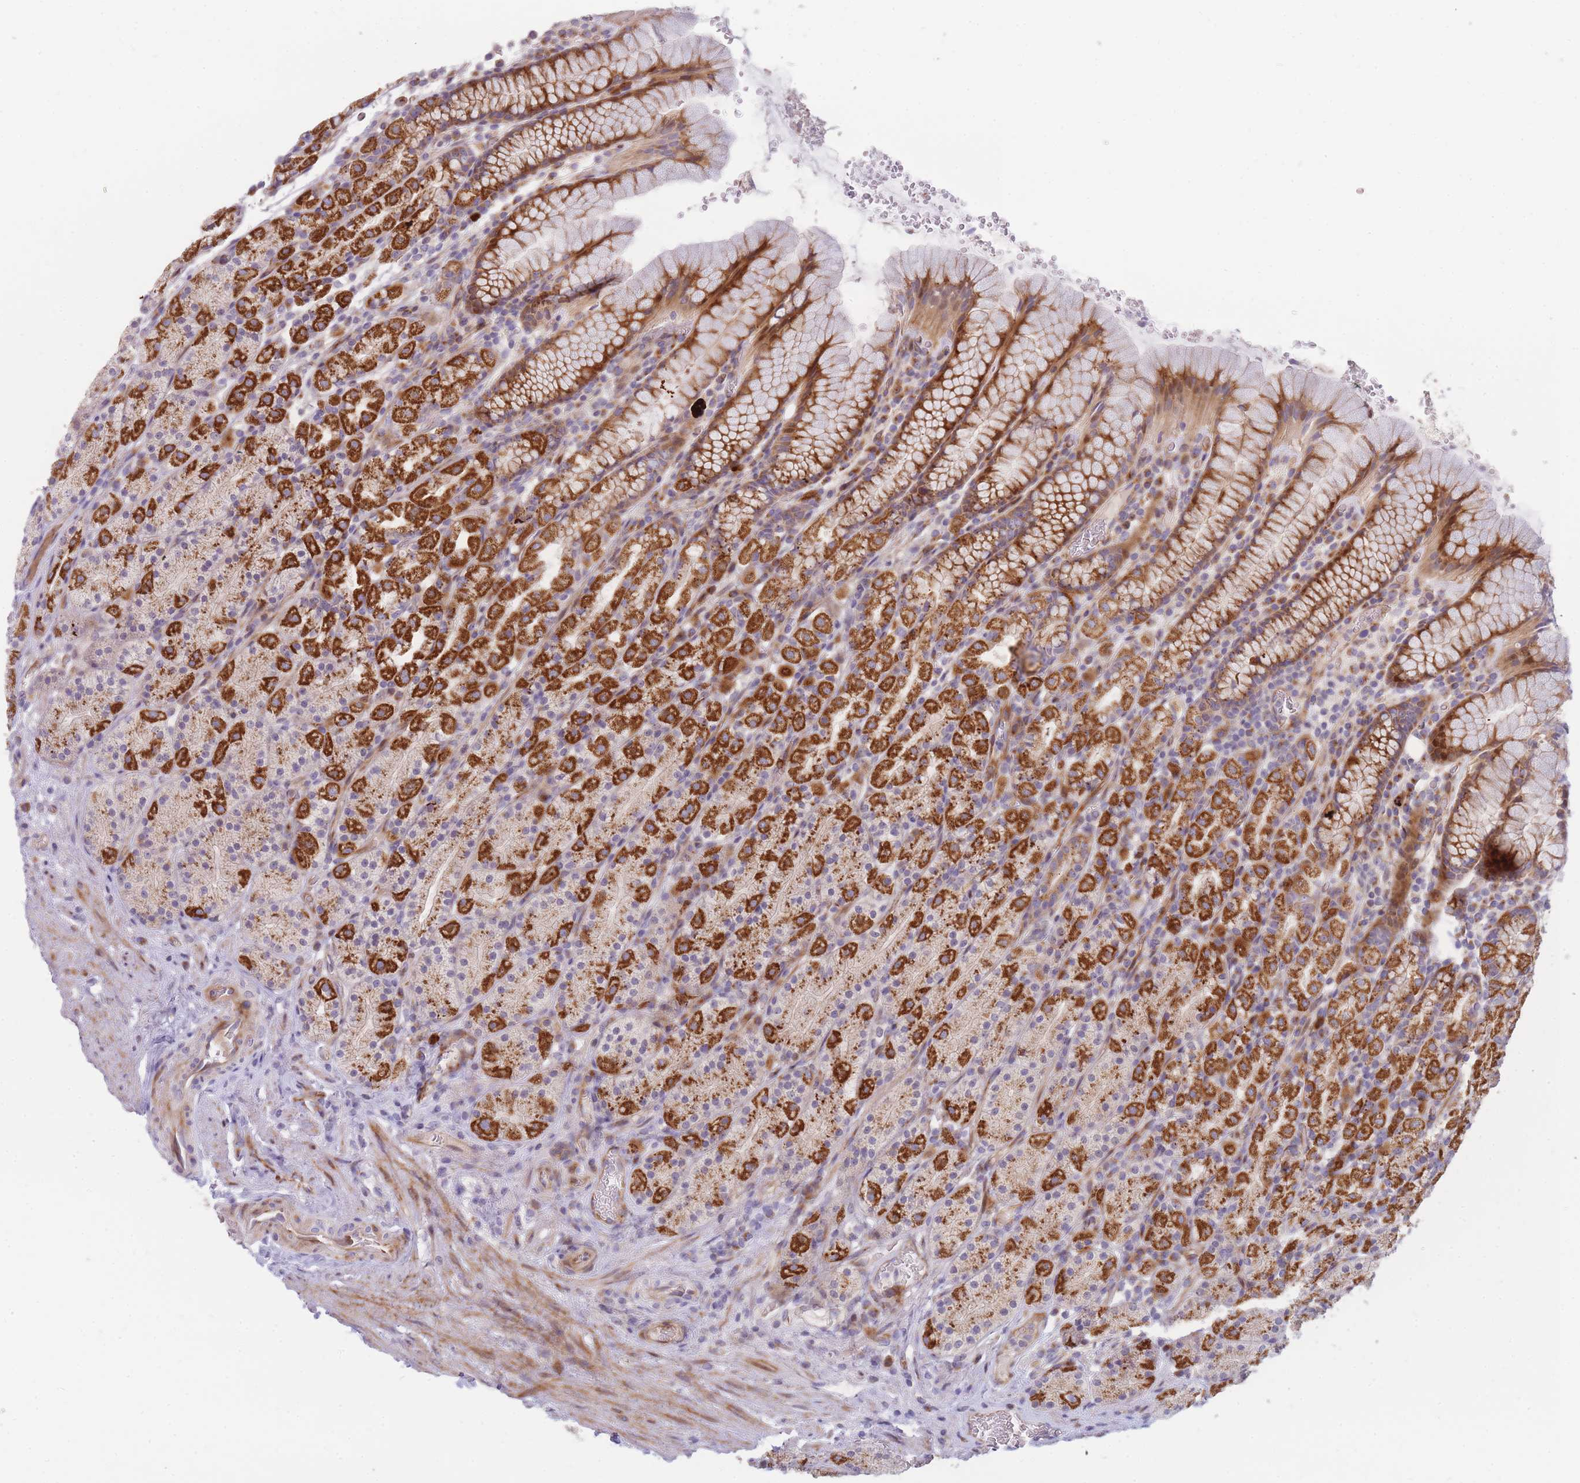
{"staining": {"intensity": "strong", "quantity": "25%-75%", "location": "cytoplasmic/membranous"}, "tissue": "stomach", "cell_type": "Glandular cells", "image_type": "normal", "snomed": [{"axis": "morphology", "description": "Normal tissue, NOS"}, {"axis": "topography", "description": "Stomach, upper"}, {"axis": "topography", "description": "Stomach"}], "caption": "Normal stomach displays strong cytoplasmic/membranous positivity in about 25%-75% of glandular cells (DAB = brown stain, brightfield microscopy at high magnification)..", "gene": "ATP5MC2", "patient": {"sex": "male", "age": 62}}